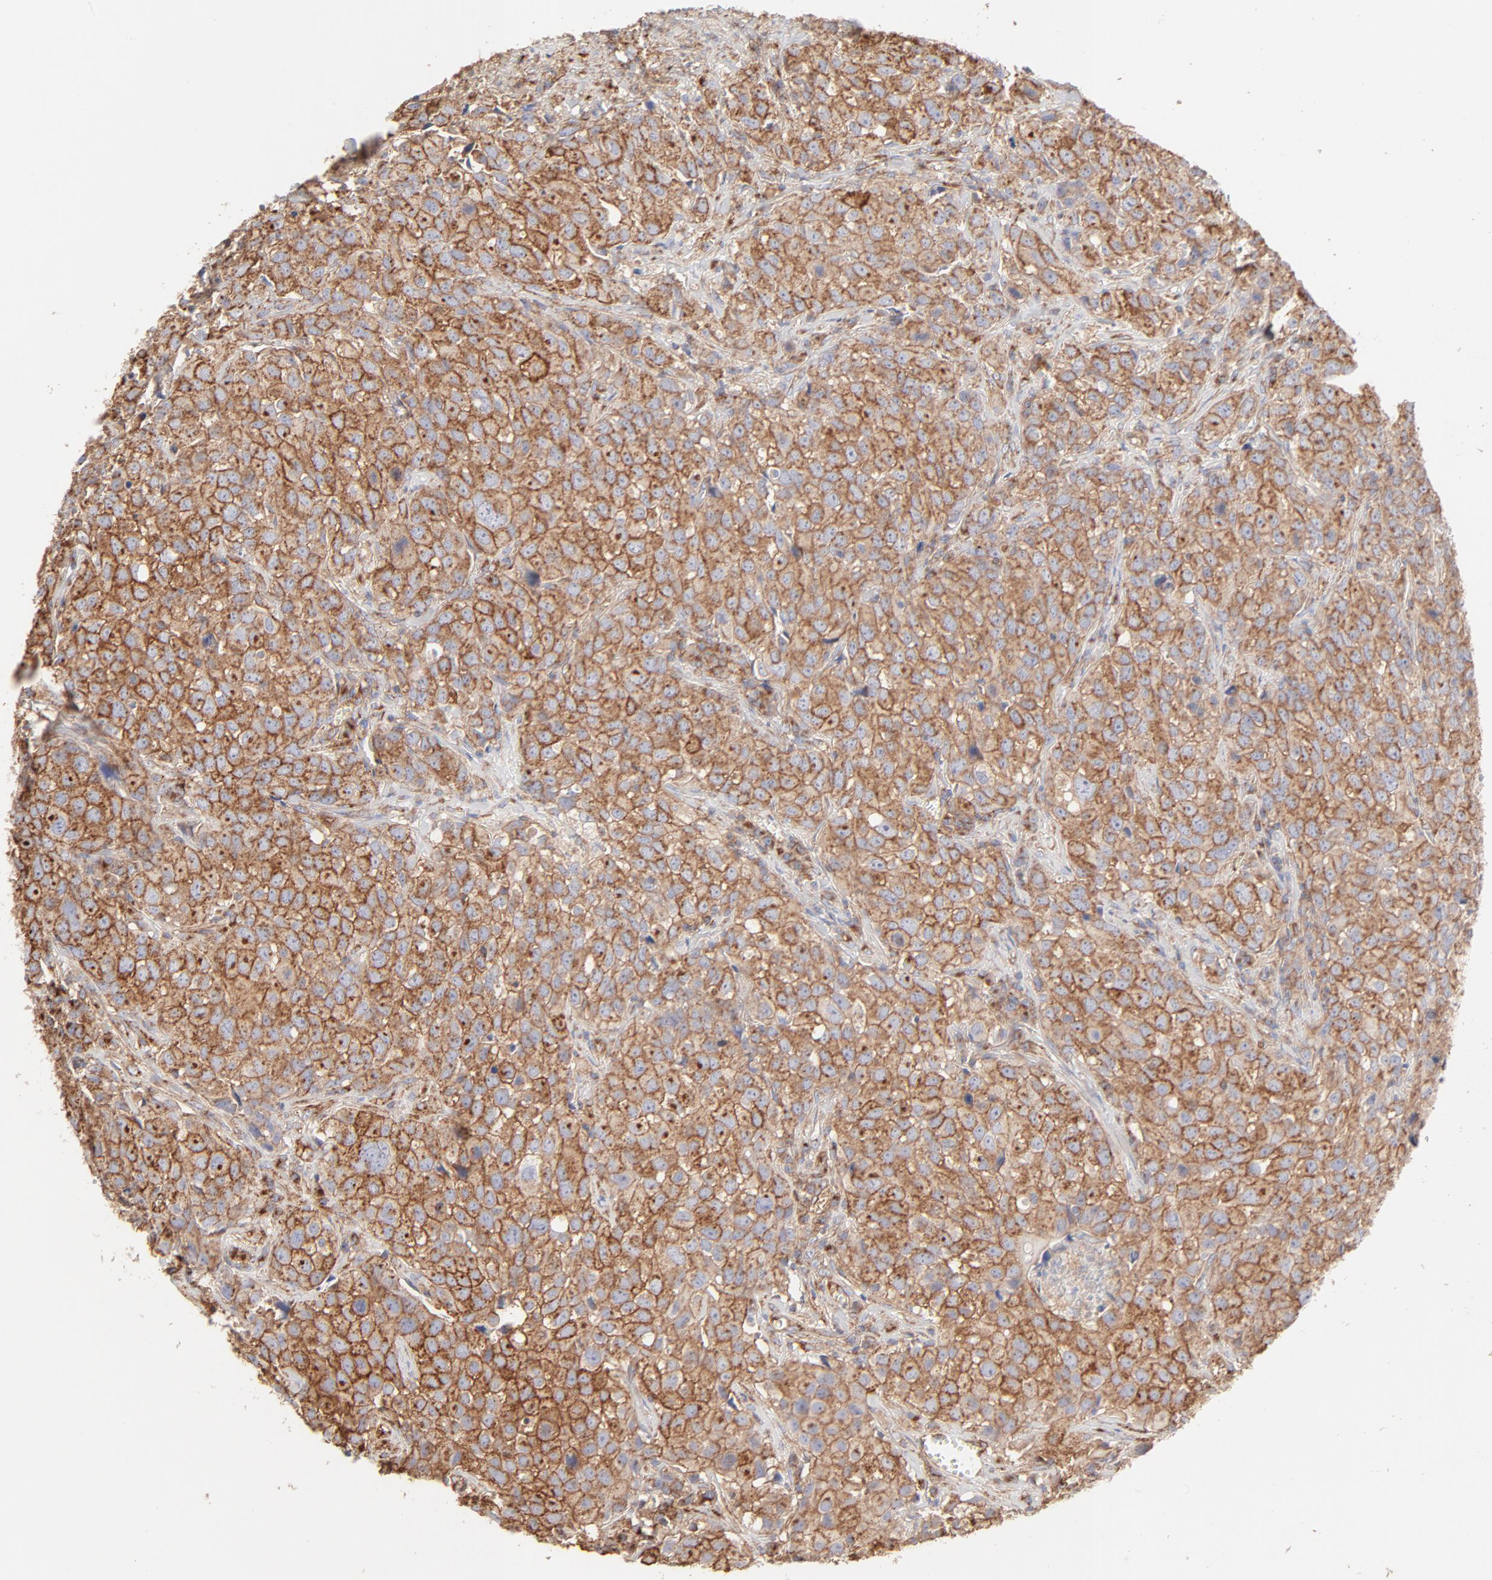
{"staining": {"intensity": "moderate", "quantity": ">75%", "location": "cytoplasmic/membranous,nuclear"}, "tissue": "urothelial cancer", "cell_type": "Tumor cells", "image_type": "cancer", "snomed": [{"axis": "morphology", "description": "Urothelial carcinoma, High grade"}, {"axis": "topography", "description": "Urinary bladder"}], "caption": "High-grade urothelial carcinoma tissue displays moderate cytoplasmic/membranous and nuclear staining in approximately >75% of tumor cells, visualized by immunohistochemistry. The staining was performed using DAB (3,3'-diaminobenzidine) to visualize the protein expression in brown, while the nuclei were stained in blue with hematoxylin (Magnification: 20x).", "gene": "CLTB", "patient": {"sex": "female", "age": 75}}